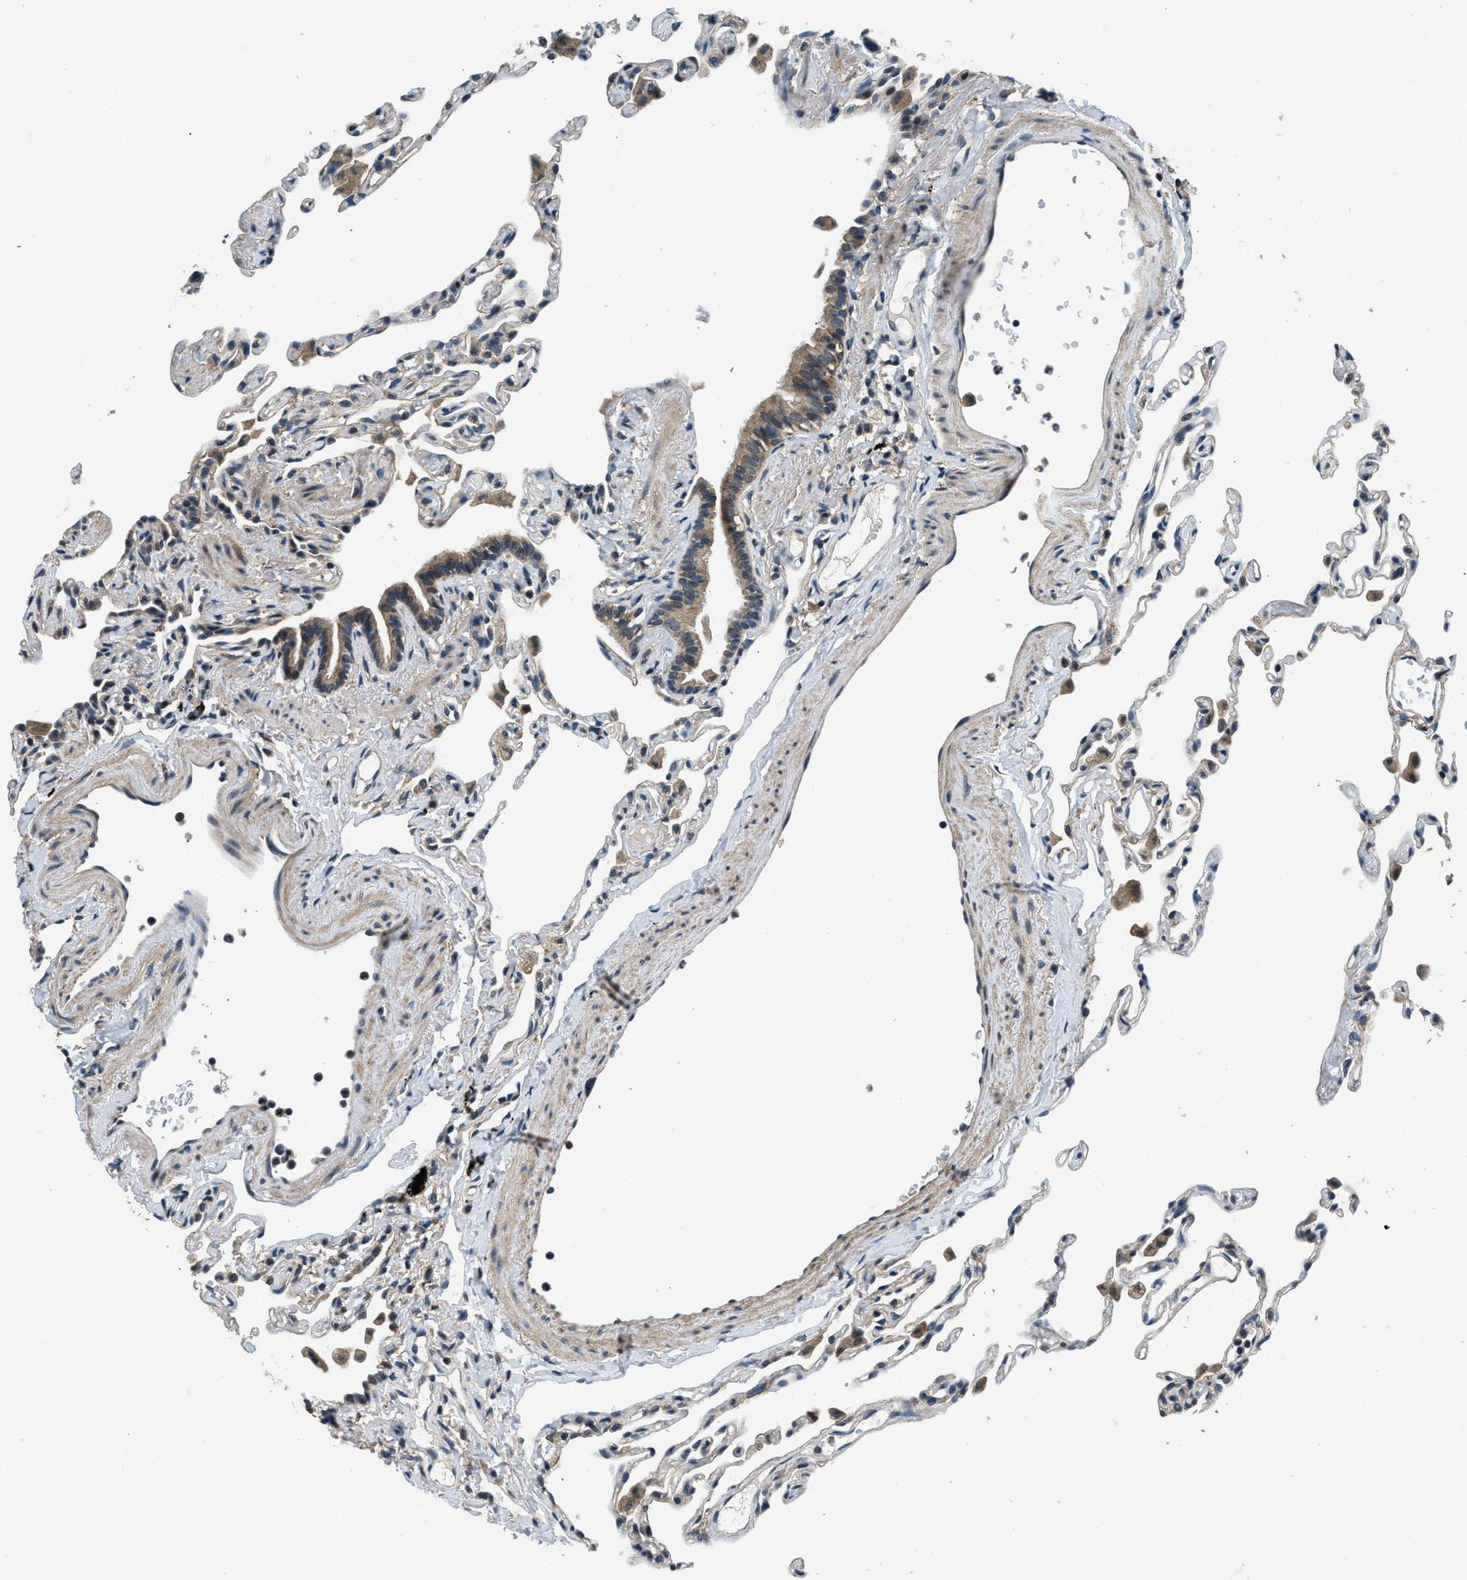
{"staining": {"intensity": "negative", "quantity": "none", "location": "none"}, "tissue": "lung", "cell_type": "Alveolar cells", "image_type": "normal", "snomed": [{"axis": "morphology", "description": "Normal tissue, NOS"}, {"axis": "topography", "description": "Lung"}], "caption": "A high-resolution photomicrograph shows immunohistochemistry staining of unremarkable lung, which reveals no significant expression in alveolar cells.", "gene": "SSH2", "patient": {"sex": "female", "age": 49}}